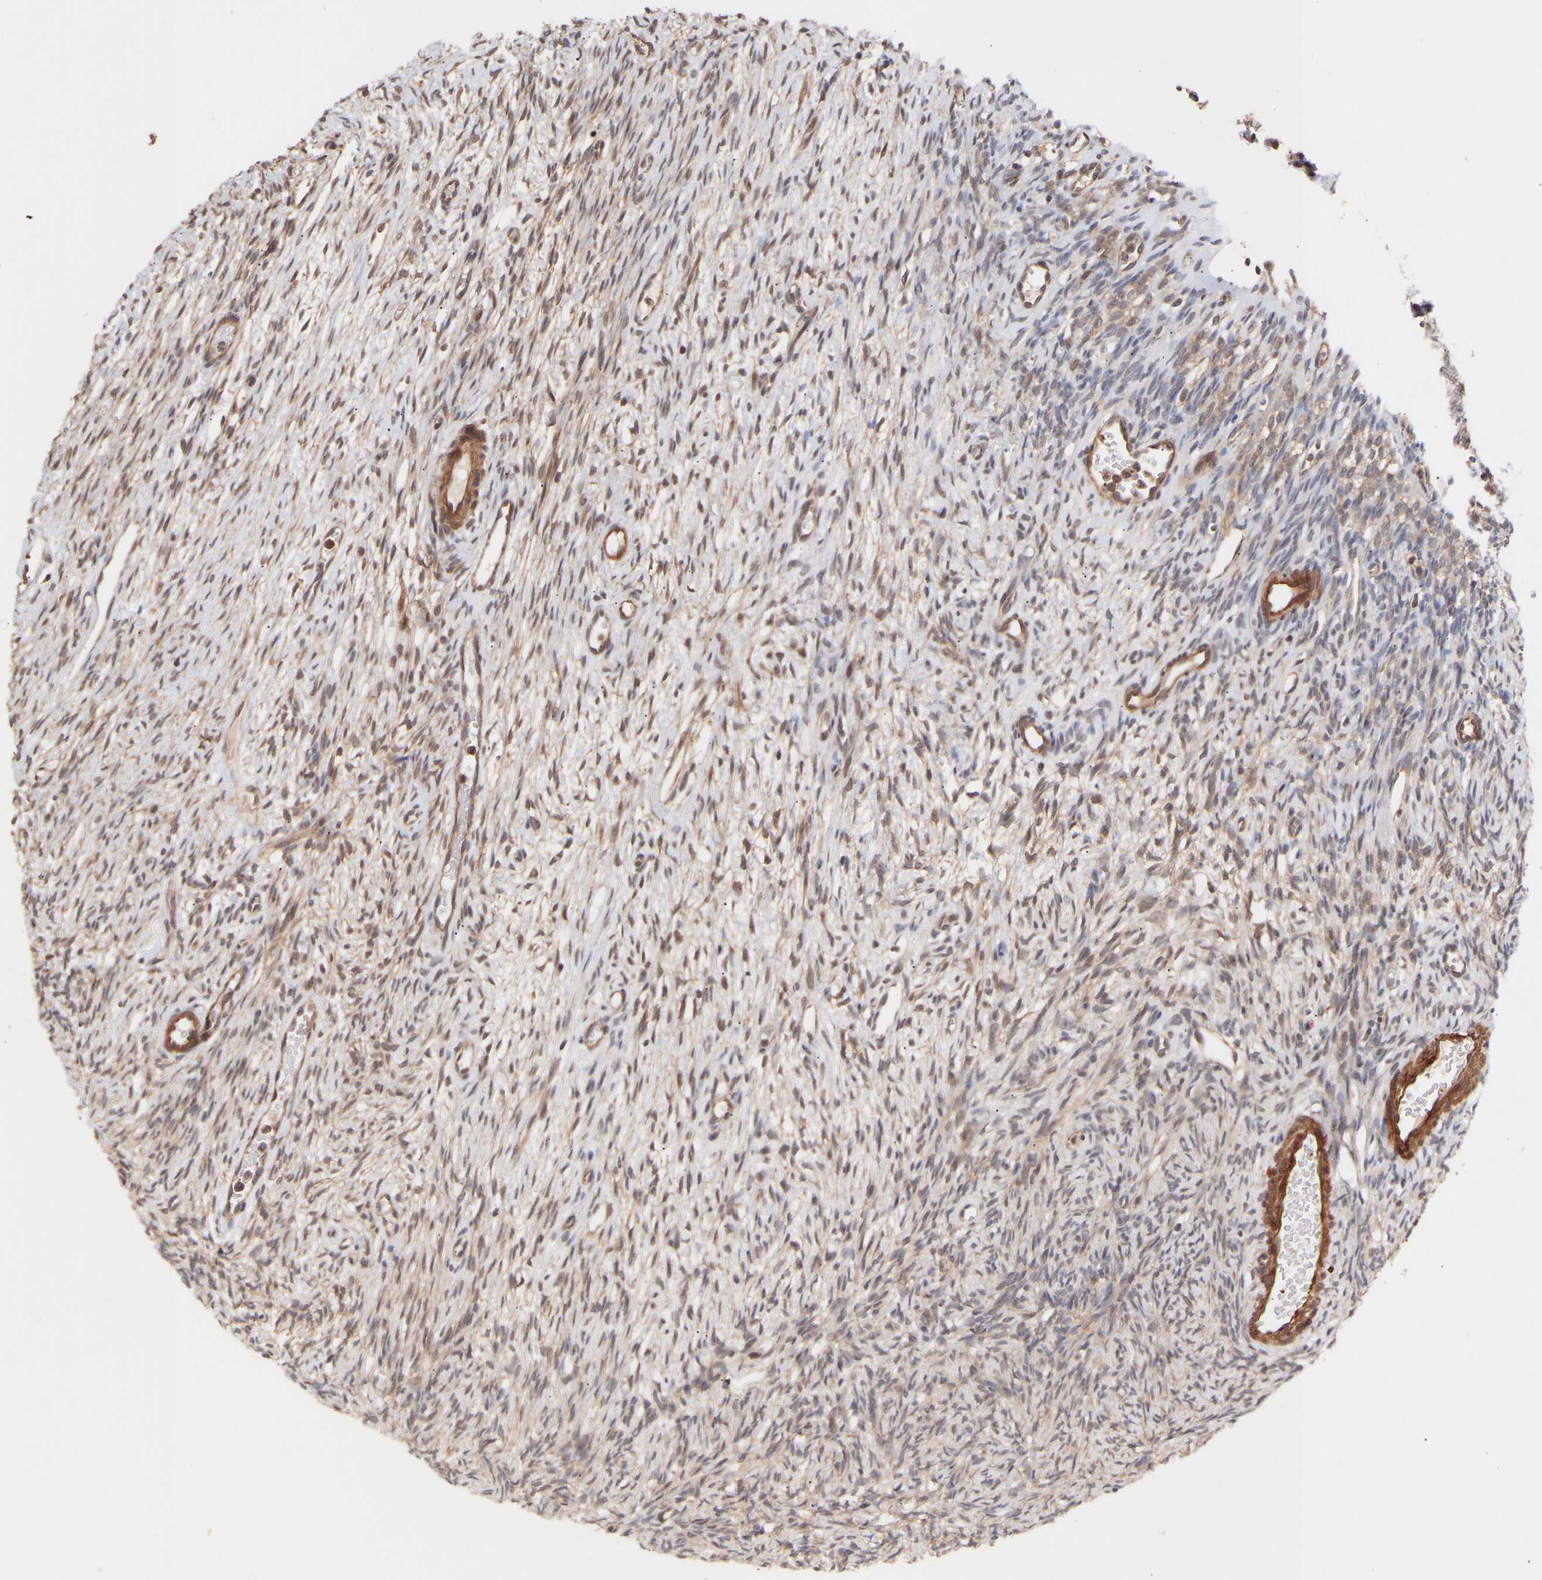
{"staining": {"intensity": "moderate", "quantity": ">75%", "location": "cytoplasmic/membranous"}, "tissue": "ovary", "cell_type": "Follicle cells", "image_type": "normal", "snomed": [{"axis": "morphology", "description": "Normal tissue, NOS"}, {"axis": "topography", "description": "Ovary"}], "caption": "The histopathology image reveals a brown stain indicating the presence of a protein in the cytoplasmic/membranous of follicle cells in ovary.", "gene": "PDLIM5", "patient": {"sex": "female", "age": 33}}